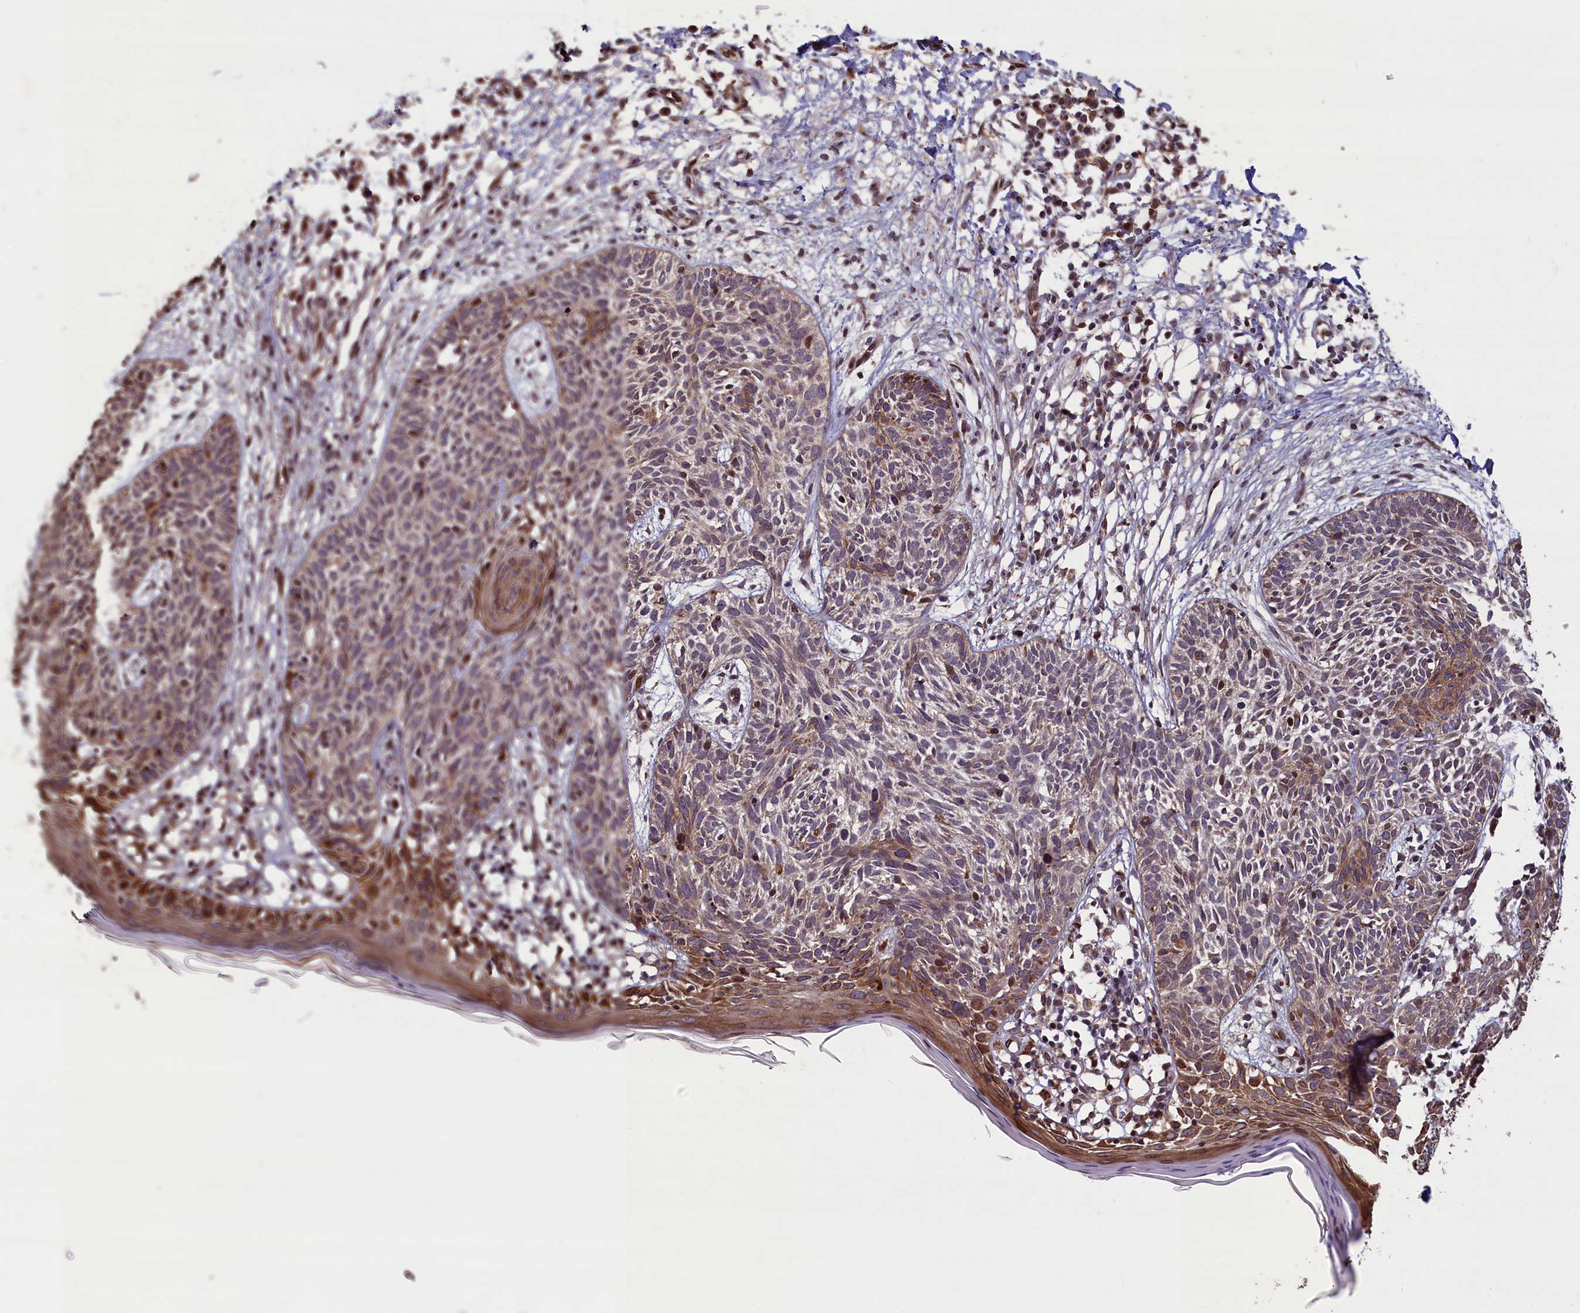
{"staining": {"intensity": "weak", "quantity": "25%-75%", "location": "cytoplasmic/membranous"}, "tissue": "skin cancer", "cell_type": "Tumor cells", "image_type": "cancer", "snomed": [{"axis": "morphology", "description": "Basal cell carcinoma"}, {"axis": "topography", "description": "Skin"}], "caption": "Skin basal cell carcinoma tissue demonstrates weak cytoplasmic/membranous expression in approximately 25%-75% of tumor cells", "gene": "SLC38A7", "patient": {"sex": "female", "age": 66}}